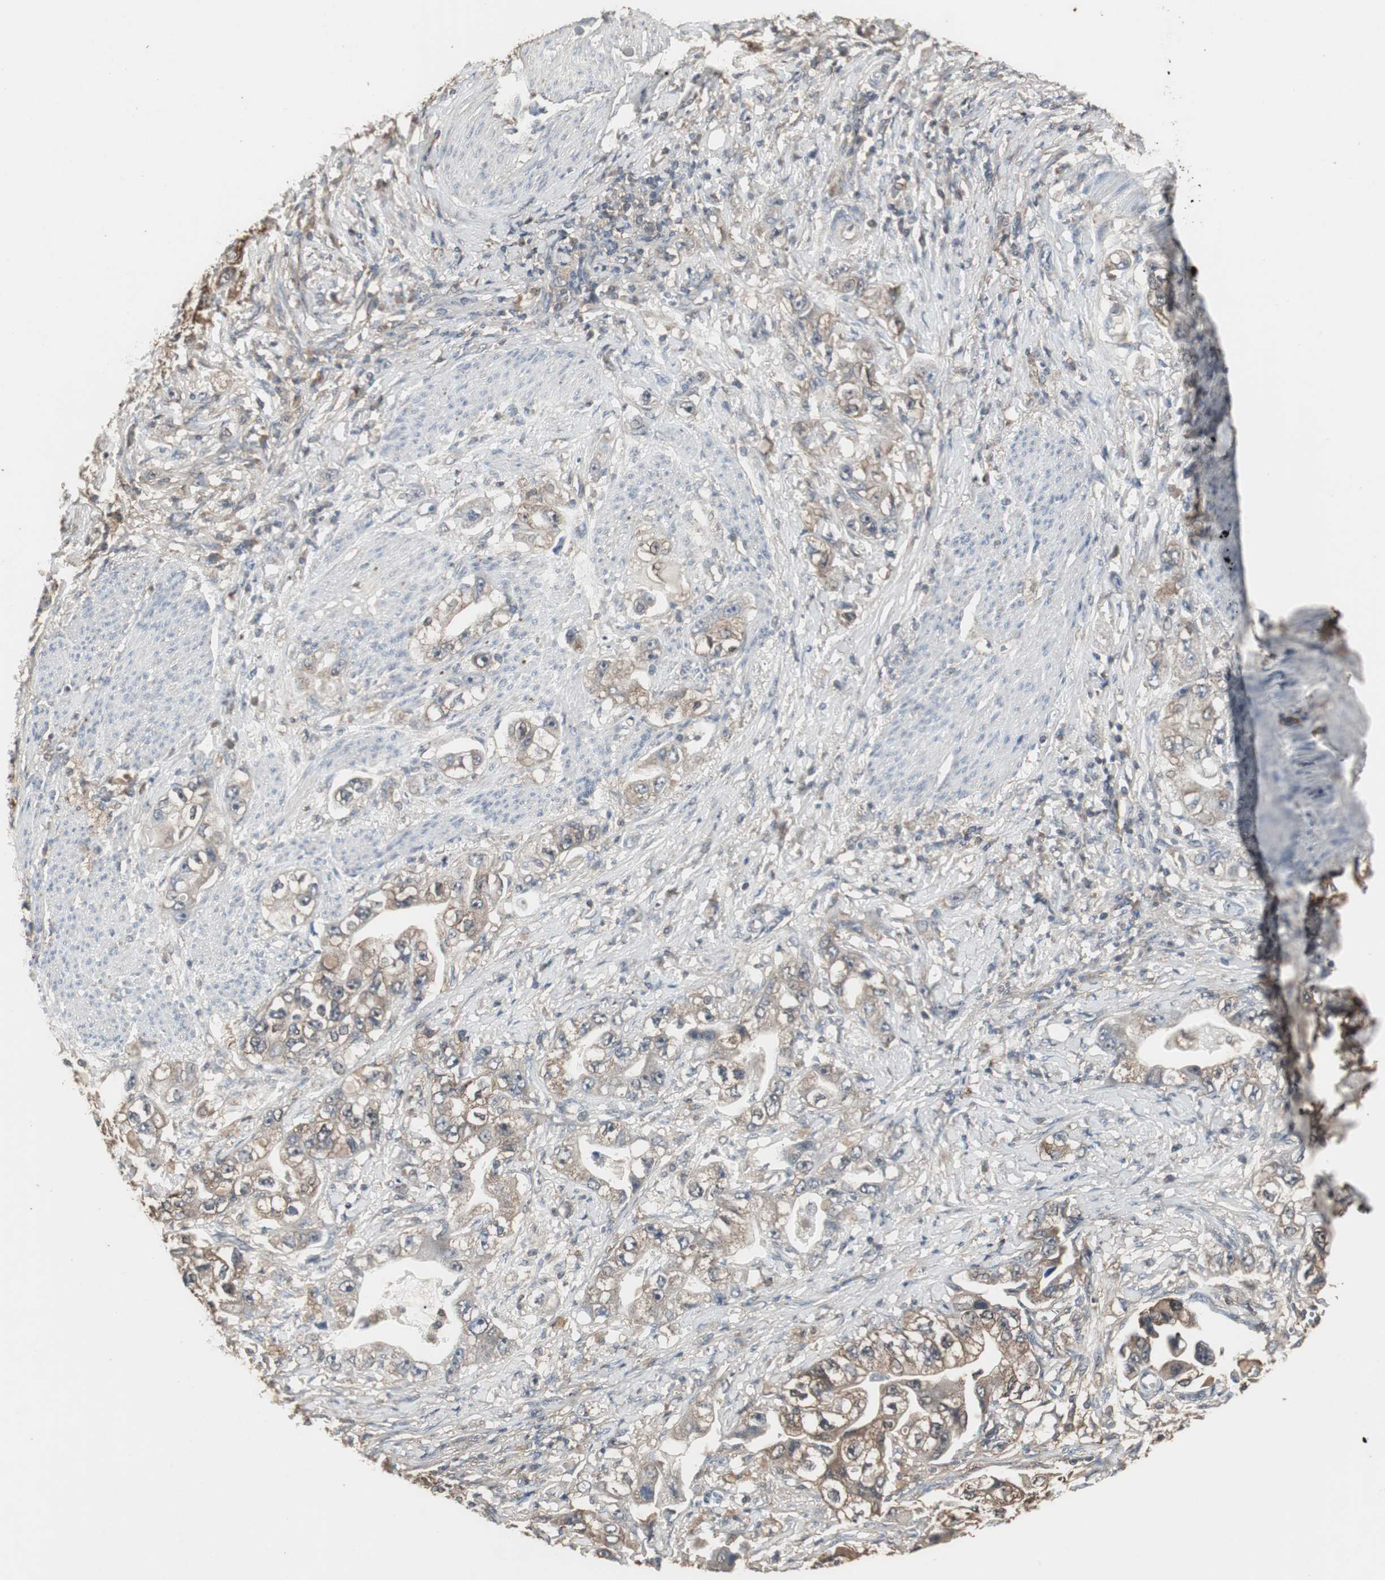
{"staining": {"intensity": "strong", "quantity": ">75%", "location": "cytoplasmic/membranous"}, "tissue": "stomach cancer", "cell_type": "Tumor cells", "image_type": "cancer", "snomed": [{"axis": "morphology", "description": "Adenocarcinoma, NOS"}, {"axis": "topography", "description": "Stomach, lower"}], "caption": "Adenocarcinoma (stomach) stained with a protein marker shows strong staining in tumor cells.", "gene": "HPRT1", "patient": {"sex": "female", "age": 93}}